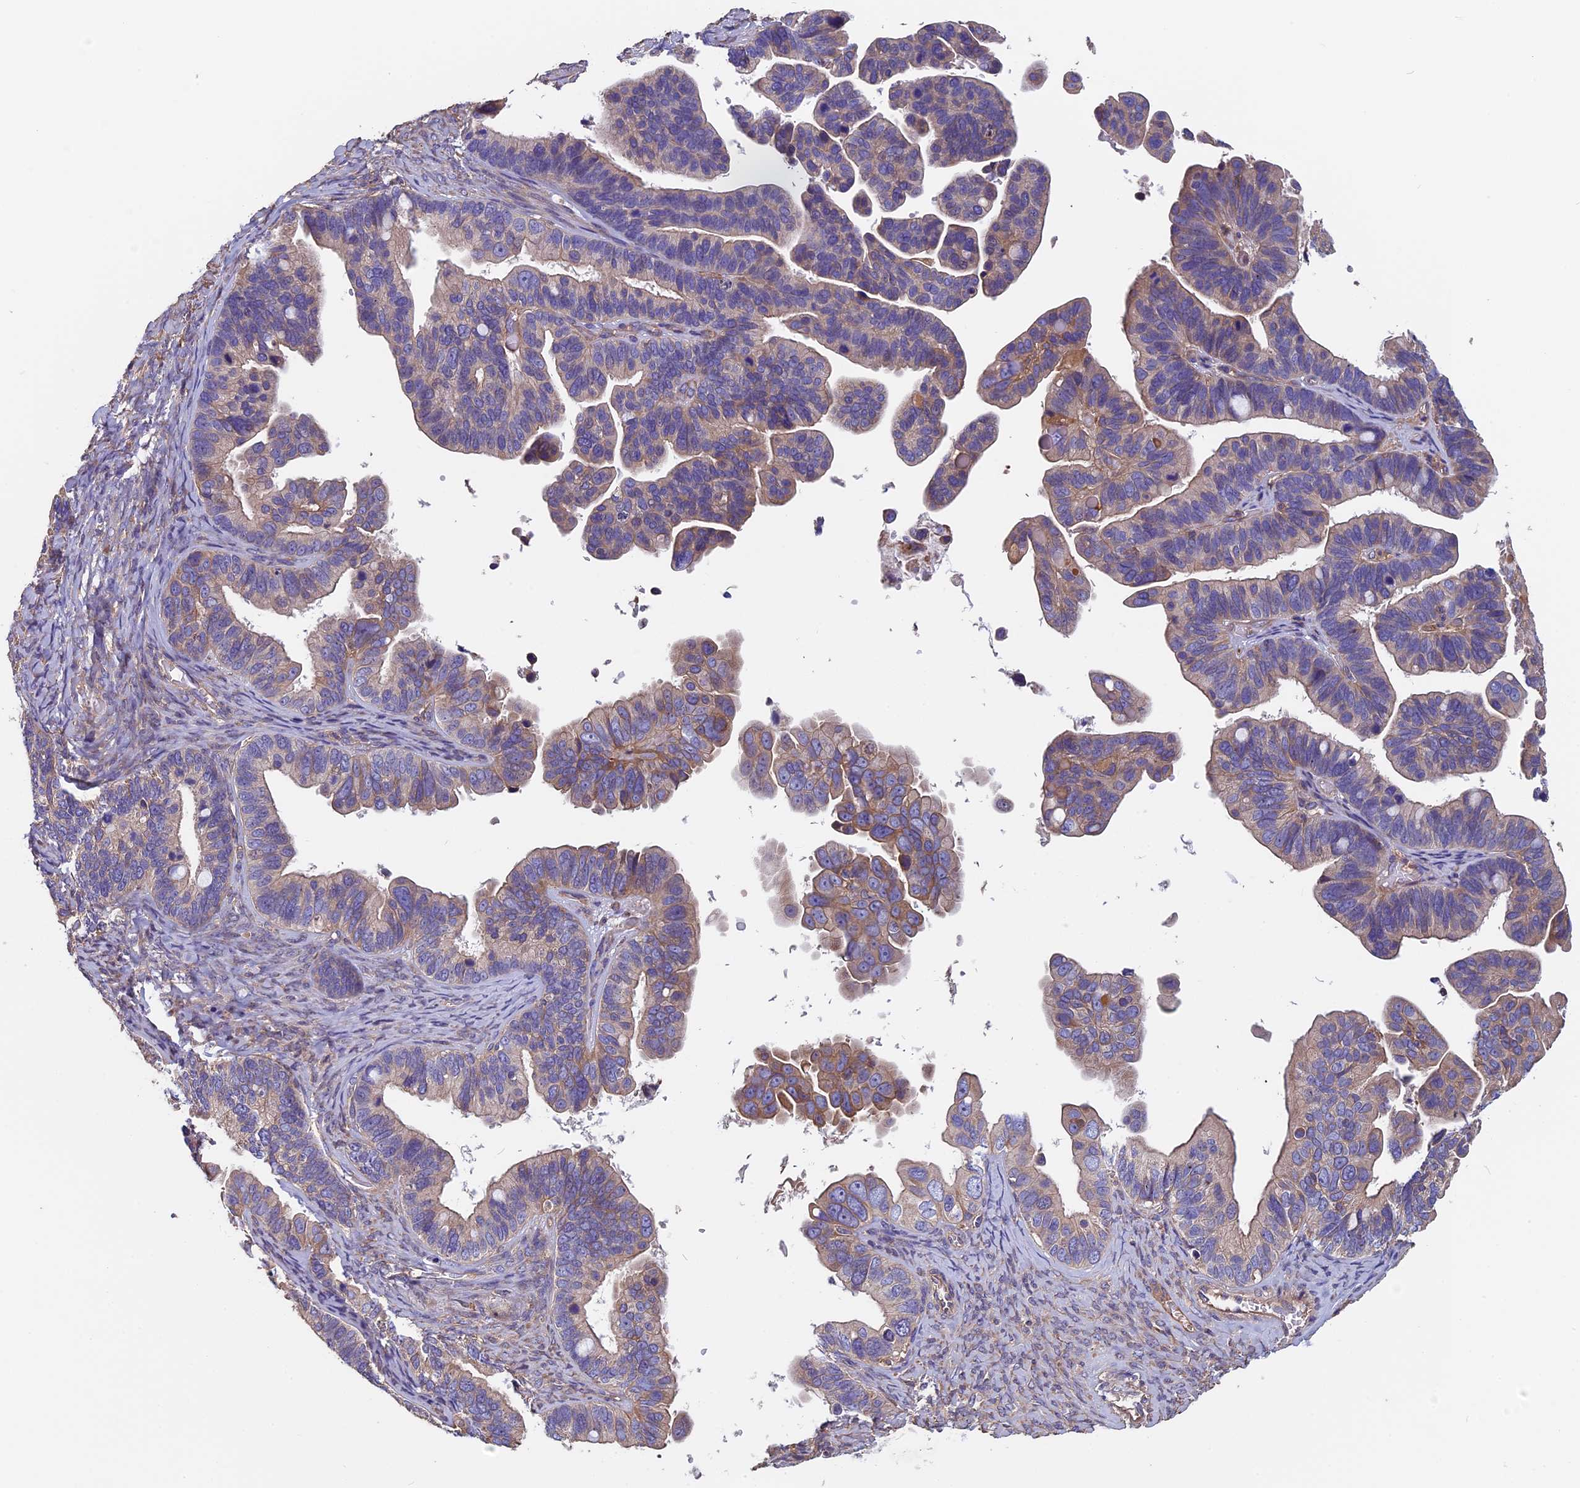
{"staining": {"intensity": "weak", "quantity": "25%-75%", "location": "cytoplasmic/membranous"}, "tissue": "ovarian cancer", "cell_type": "Tumor cells", "image_type": "cancer", "snomed": [{"axis": "morphology", "description": "Cystadenocarcinoma, serous, NOS"}, {"axis": "topography", "description": "Ovary"}], "caption": "Serous cystadenocarcinoma (ovarian) was stained to show a protein in brown. There is low levels of weak cytoplasmic/membranous positivity in approximately 25%-75% of tumor cells.", "gene": "CCDC153", "patient": {"sex": "female", "age": 56}}